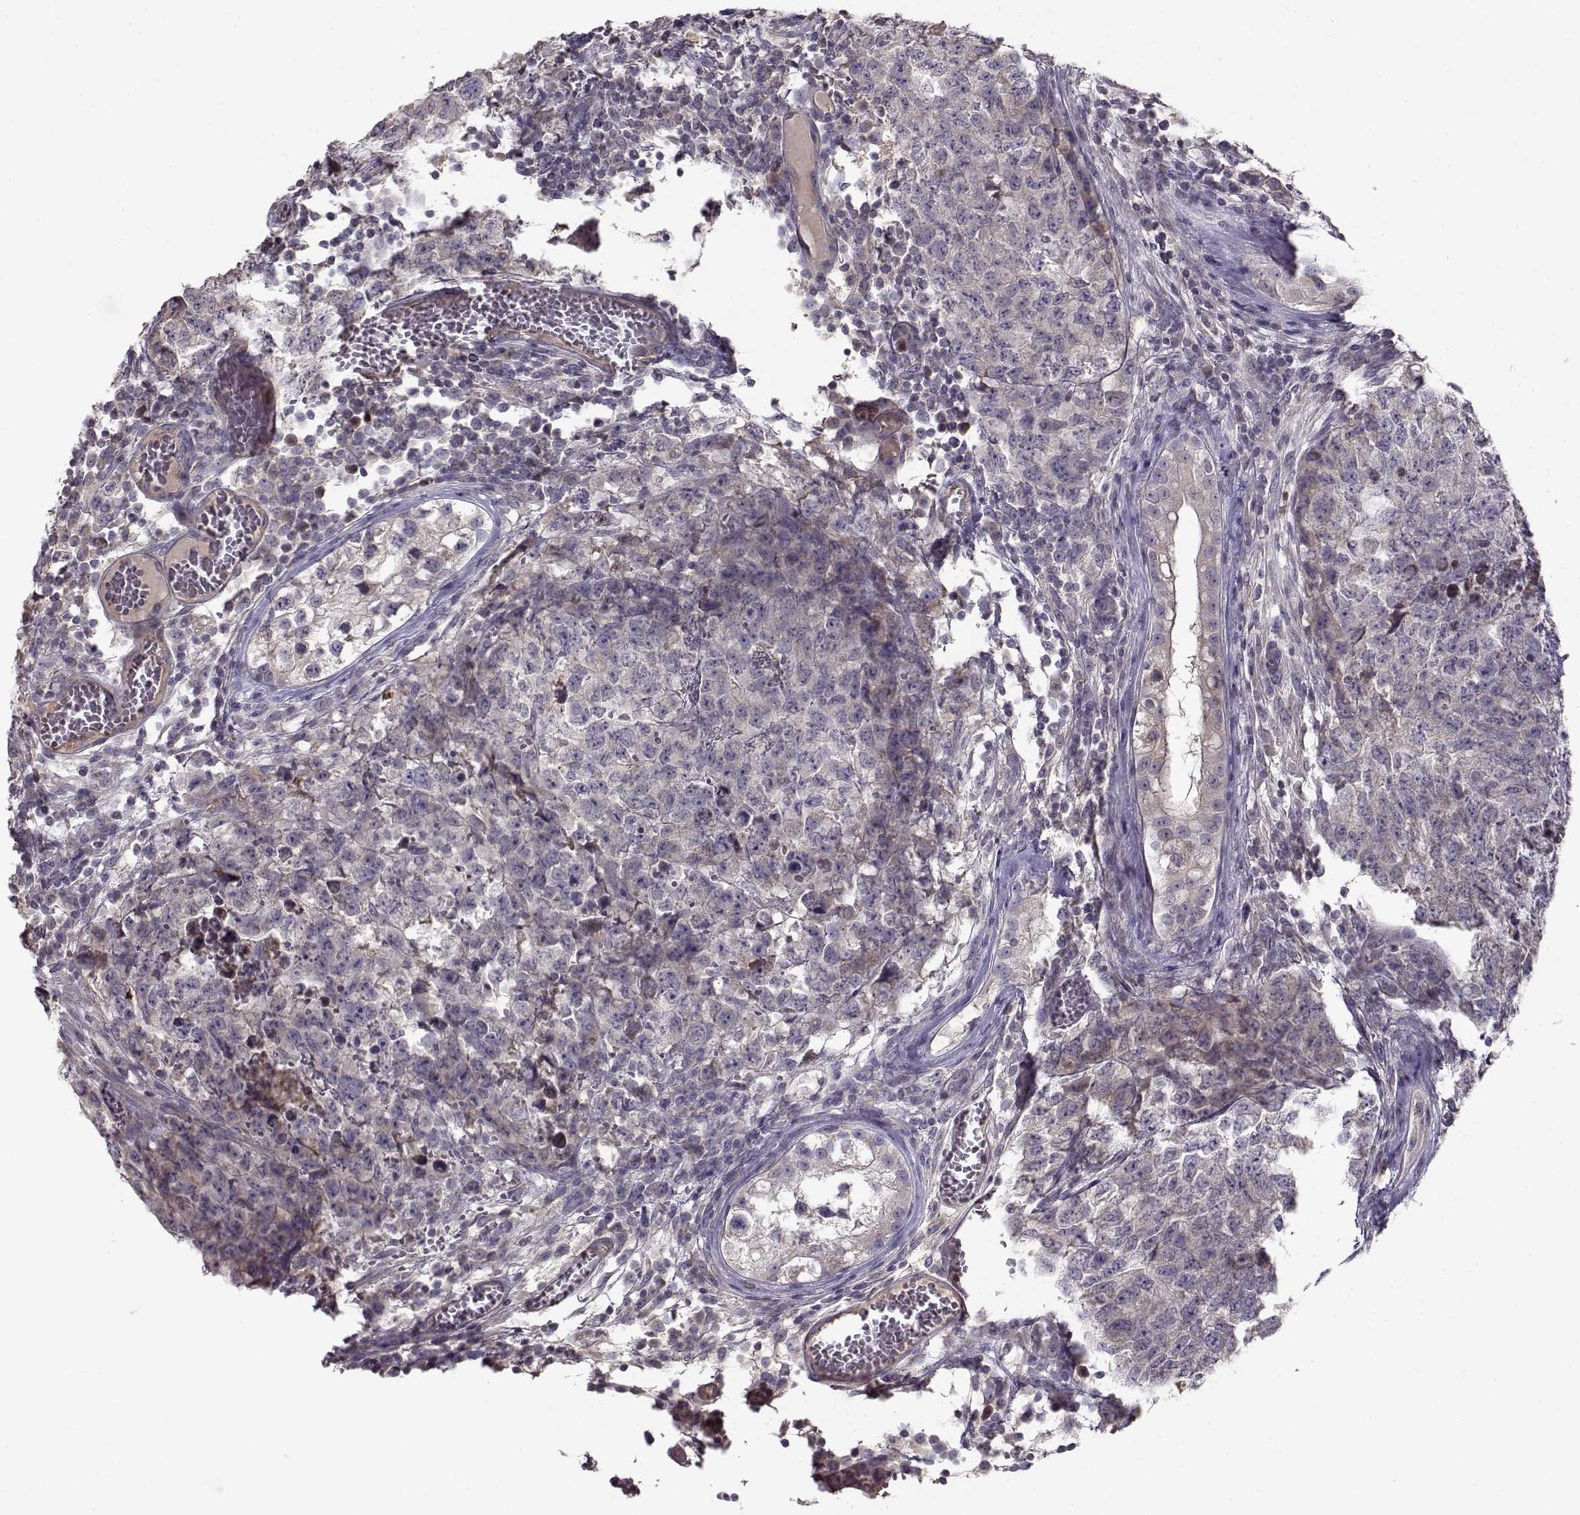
{"staining": {"intensity": "negative", "quantity": "none", "location": "none"}, "tissue": "testis cancer", "cell_type": "Tumor cells", "image_type": "cancer", "snomed": [{"axis": "morphology", "description": "Carcinoma, Embryonal, NOS"}, {"axis": "topography", "description": "Testis"}], "caption": "Tumor cells are negative for protein expression in human testis cancer (embryonal carcinoma).", "gene": "ENTPD8", "patient": {"sex": "male", "age": 23}}